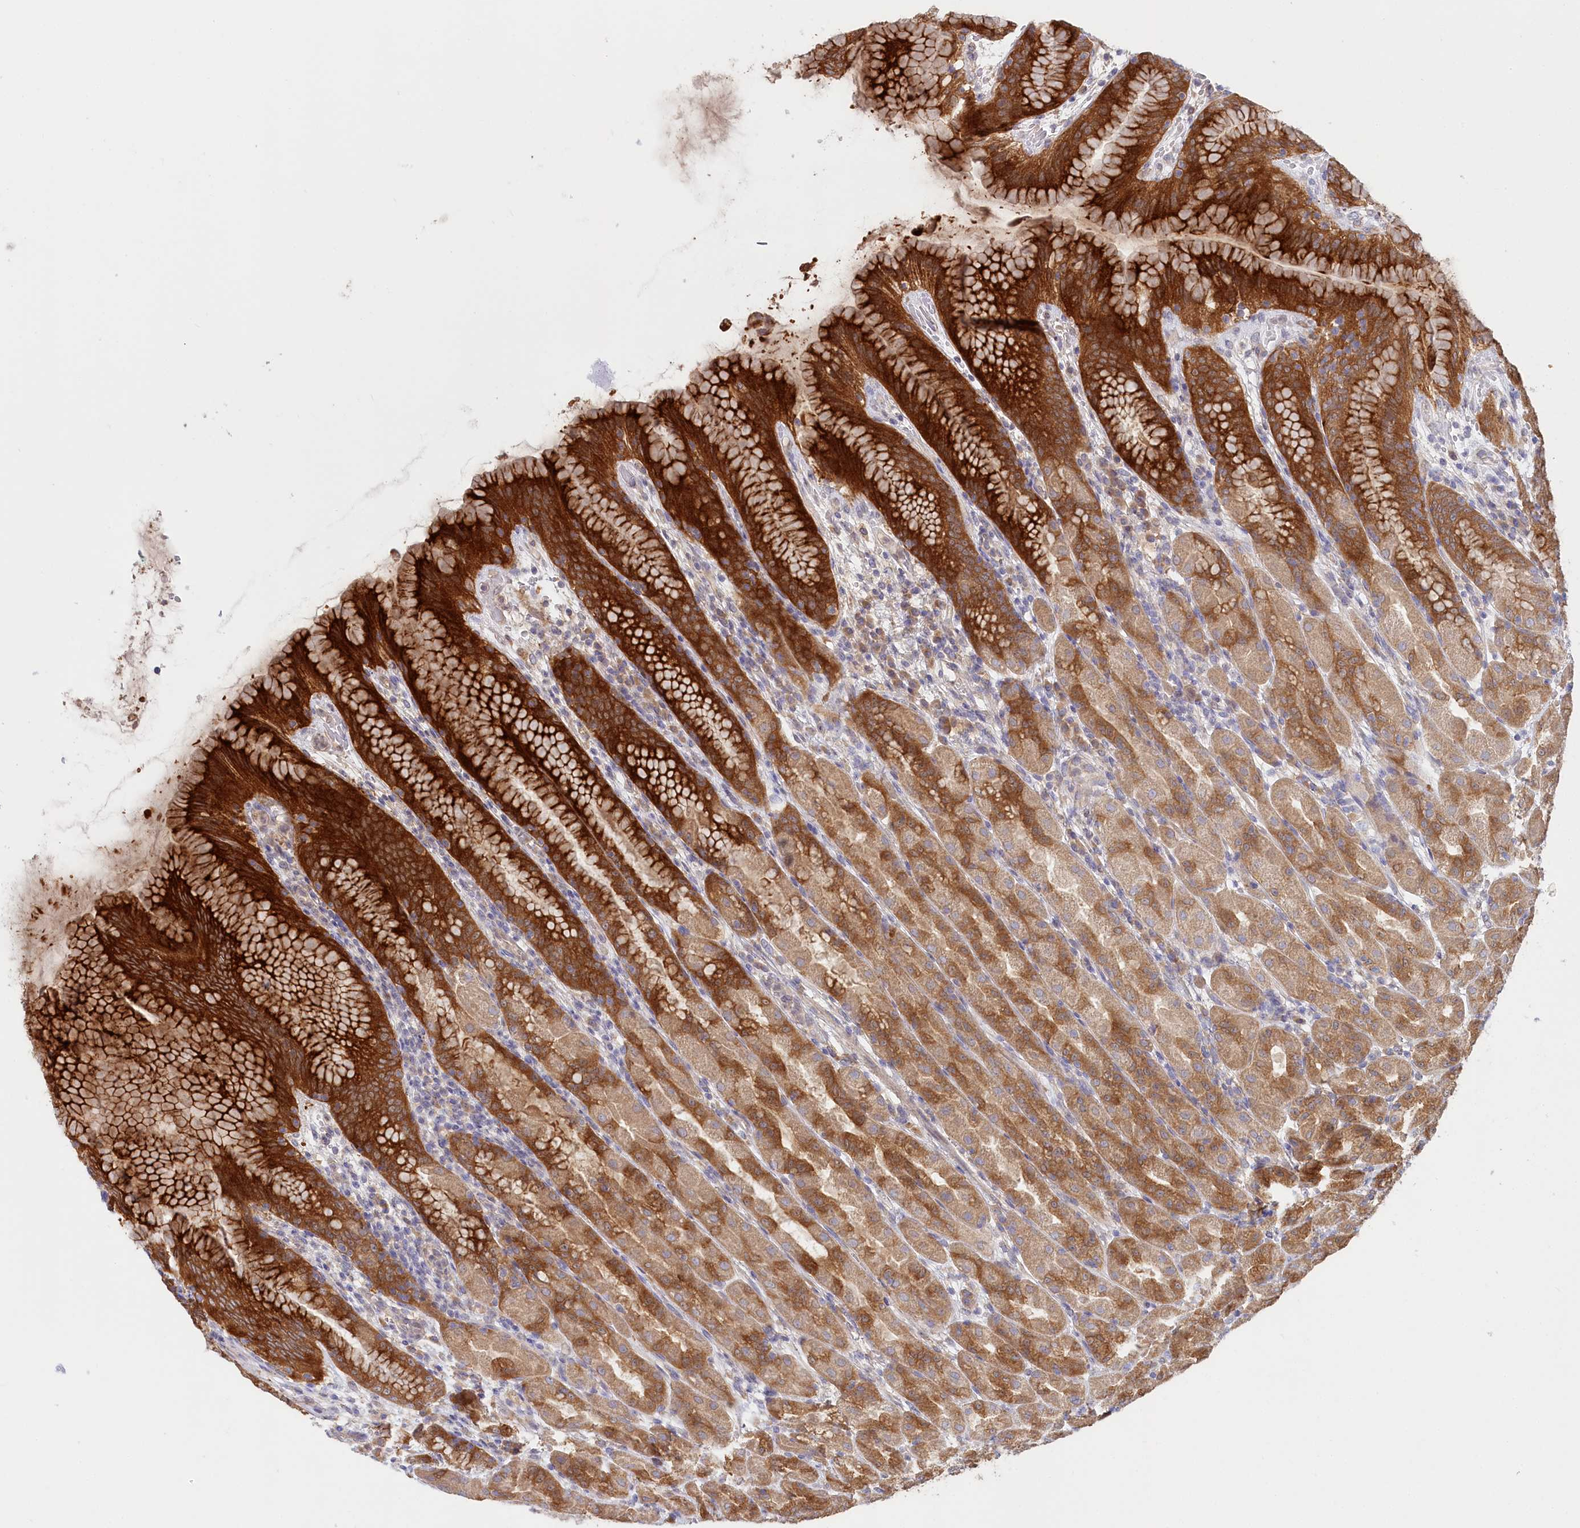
{"staining": {"intensity": "strong", "quantity": ">75%", "location": "cytoplasmic/membranous,nuclear"}, "tissue": "stomach", "cell_type": "Glandular cells", "image_type": "normal", "snomed": [{"axis": "morphology", "description": "Normal tissue, NOS"}, {"axis": "topography", "description": "Stomach"}], "caption": "Protein expression by IHC shows strong cytoplasmic/membranous,nuclear expression in about >75% of glandular cells in unremarkable stomach. (Brightfield microscopy of DAB IHC at high magnification).", "gene": "PAIP2", "patient": {"sex": "female", "age": 79}}